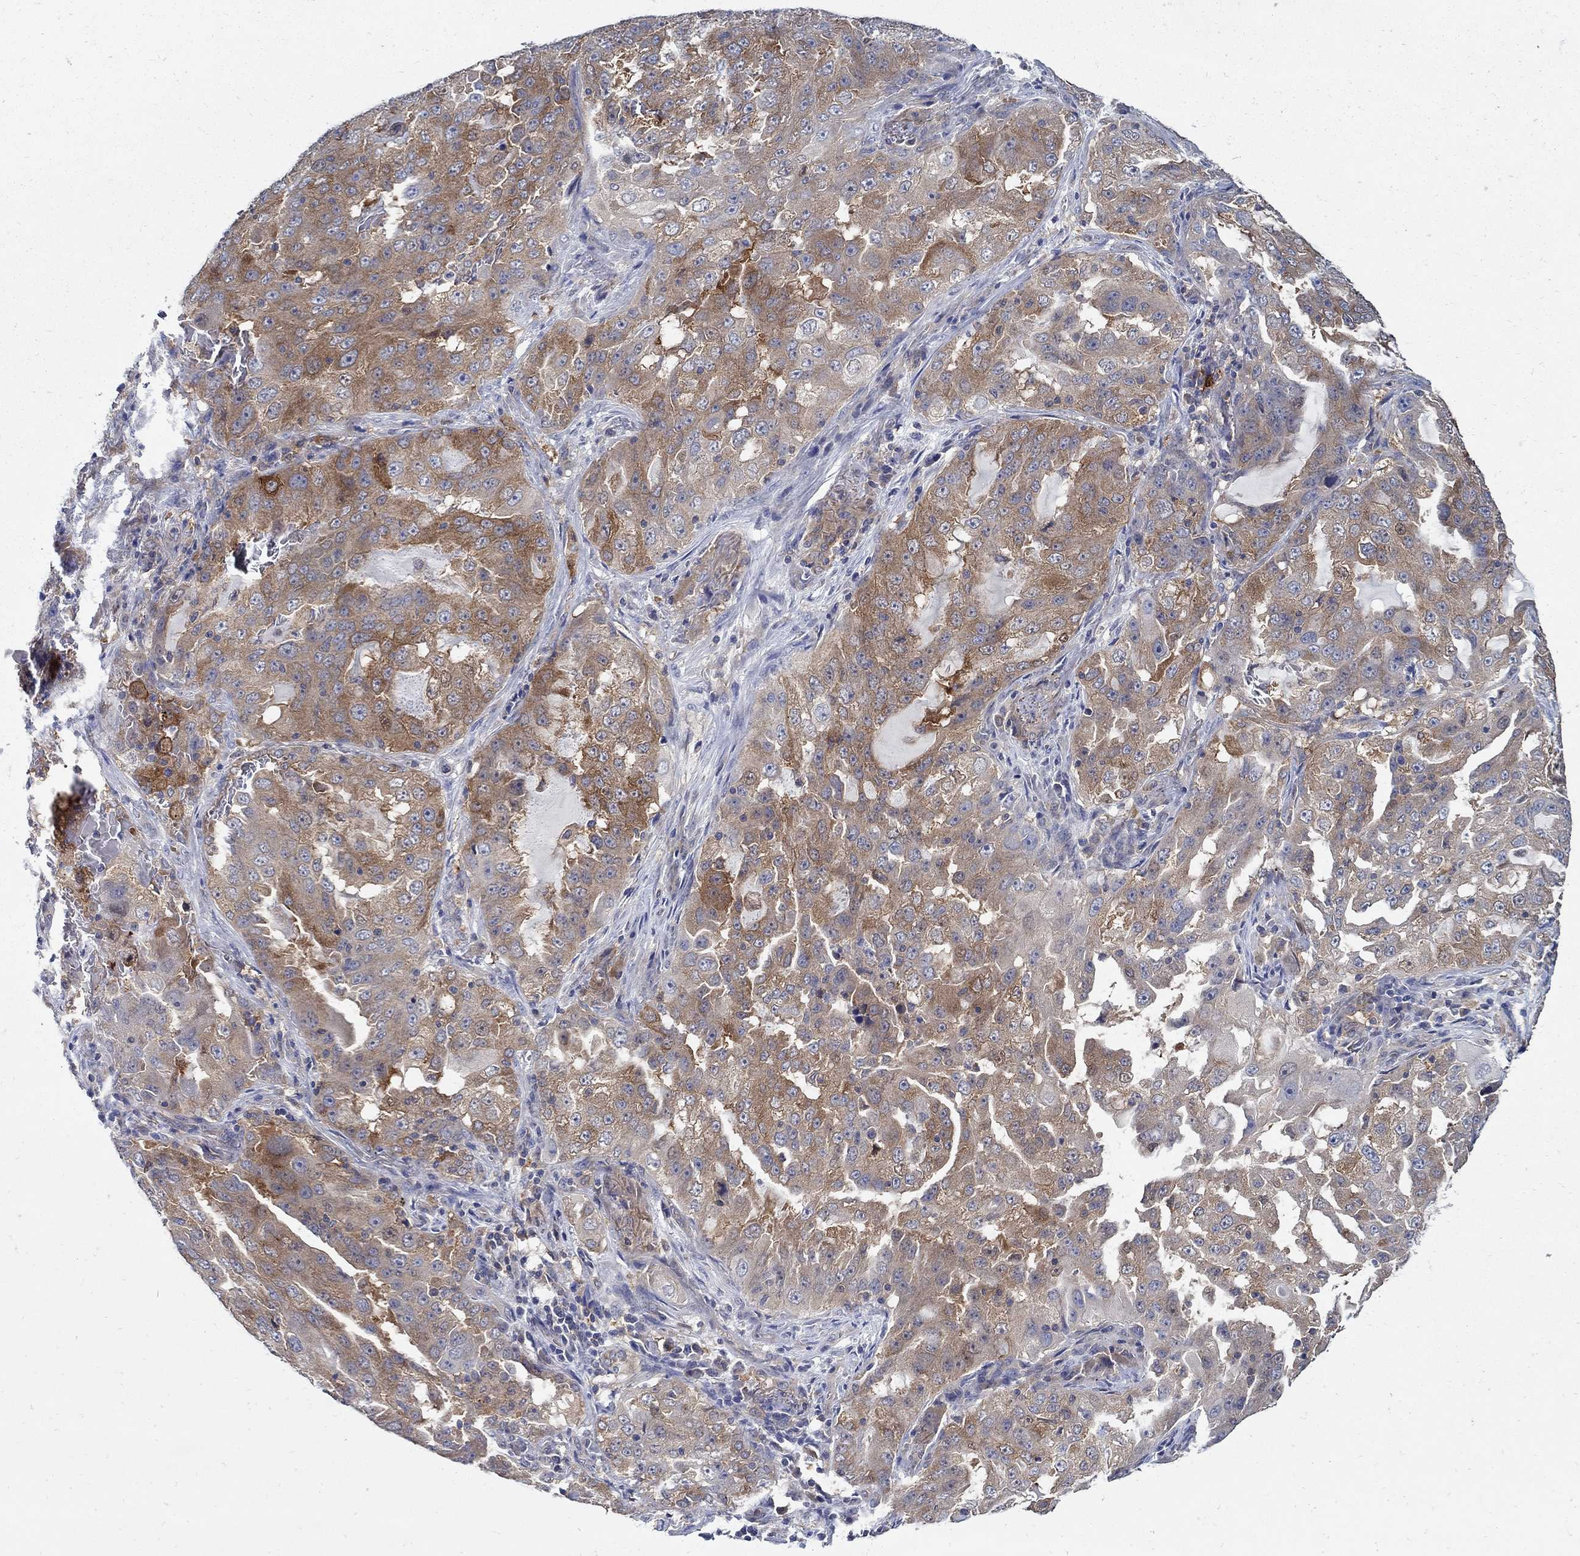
{"staining": {"intensity": "strong", "quantity": "25%-75%", "location": "cytoplasmic/membranous"}, "tissue": "lung cancer", "cell_type": "Tumor cells", "image_type": "cancer", "snomed": [{"axis": "morphology", "description": "Adenocarcinoma, NOS"}, {"axis": "topography", "description": "Lung"}], "caption": "Lung cancer stained for a protein shows strong cytoplasmic/membranous positivity in tumor cells.", "gene": "MTHFR", "patient": {"sex": "female", "age": 61}}